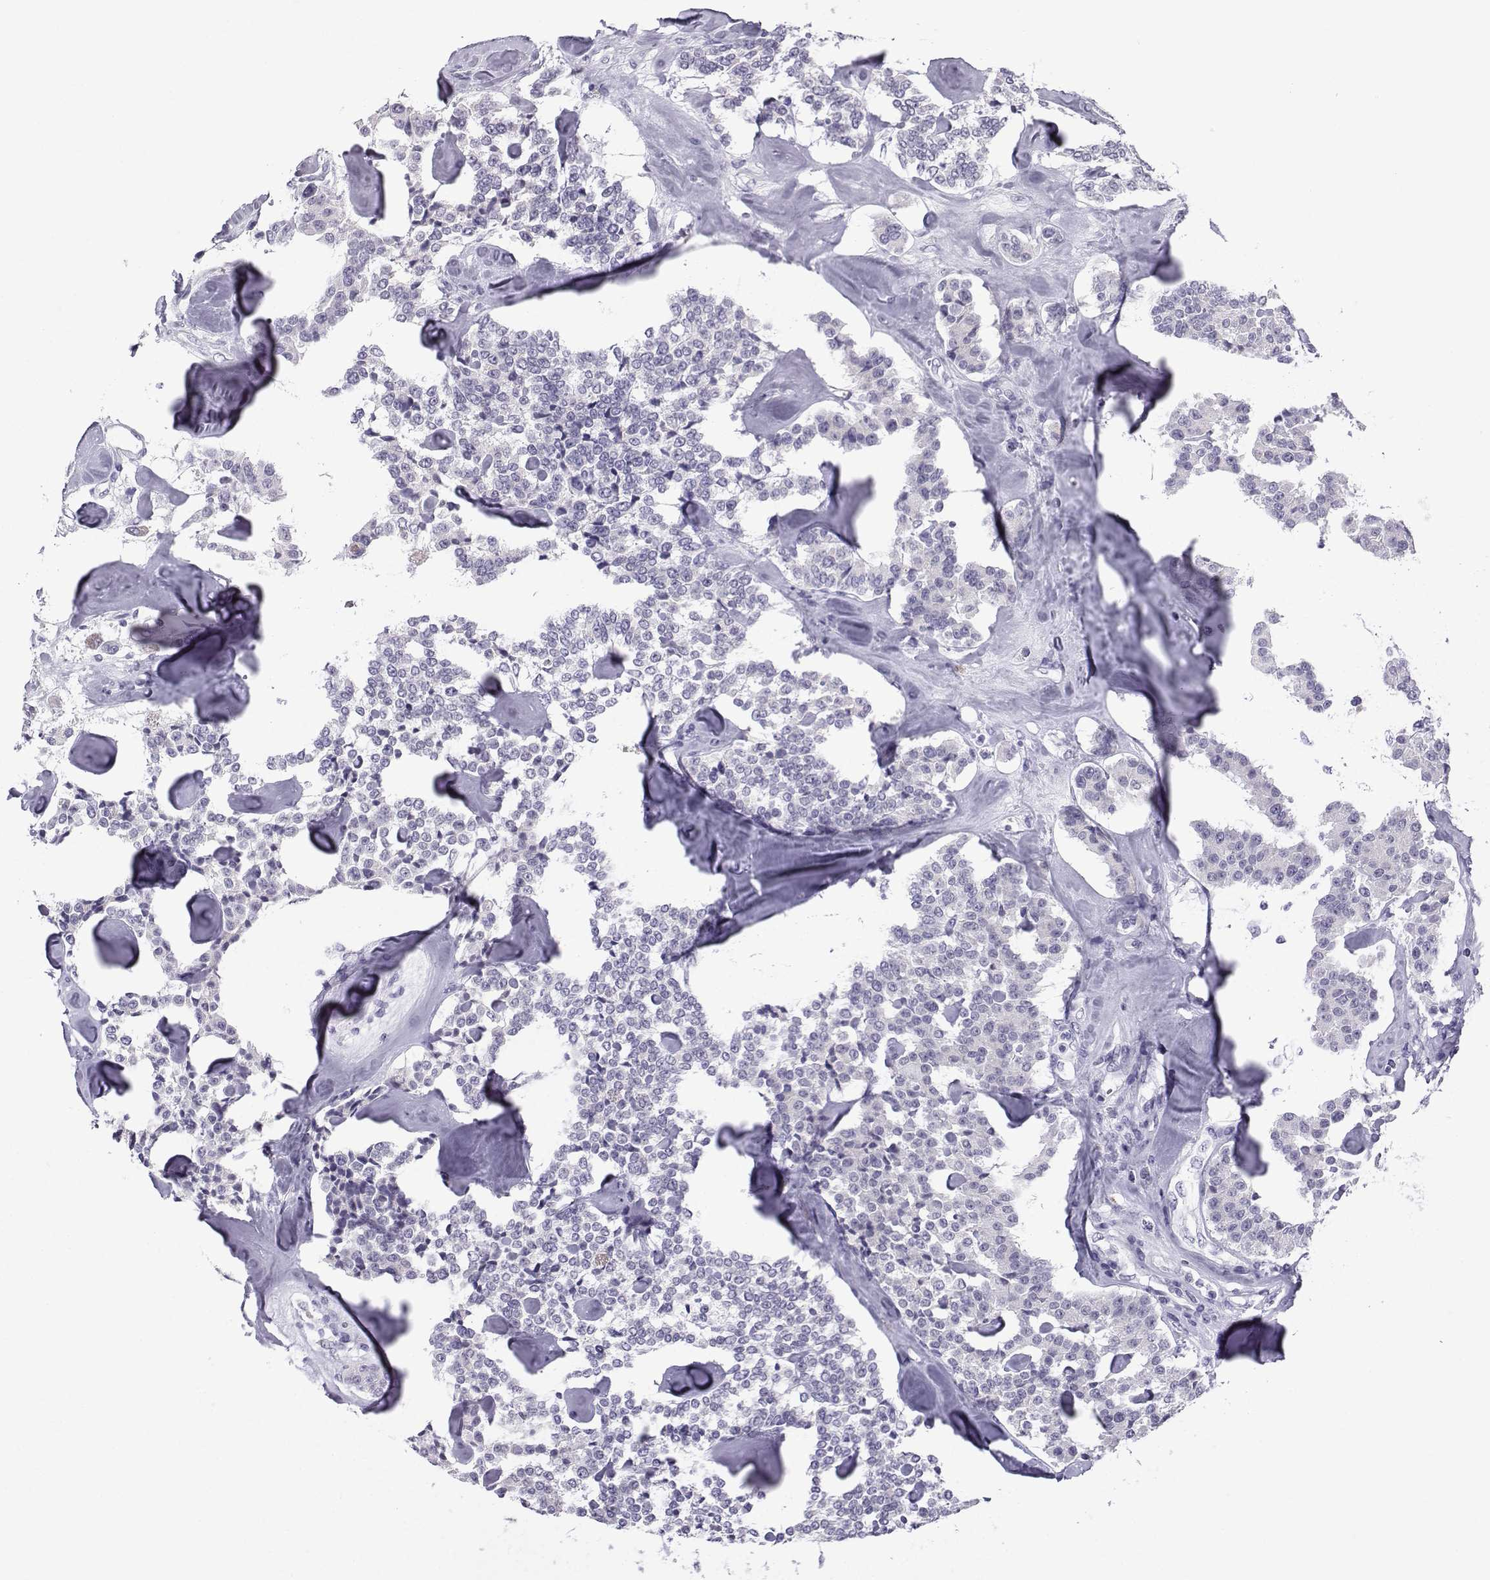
{"staining": {"intensity": "negative", "quantity": "none", "location": "none"}, "tissue": "carcinoid", "cell_type": "Tumor cells", "image_type": "cancer", "snomed": [{"axis": "morphology", "description": "Carcinoid, malignant, NOS"}, {"axis": "topography", "description": "Pancreas"}], "caption": "This is a photomicrograph of IHC staining of malignant carcinoid, which shows no expression in tumor cells.", "gene": "MRGBP", "patient": {"sex": "male", "age": 41}}